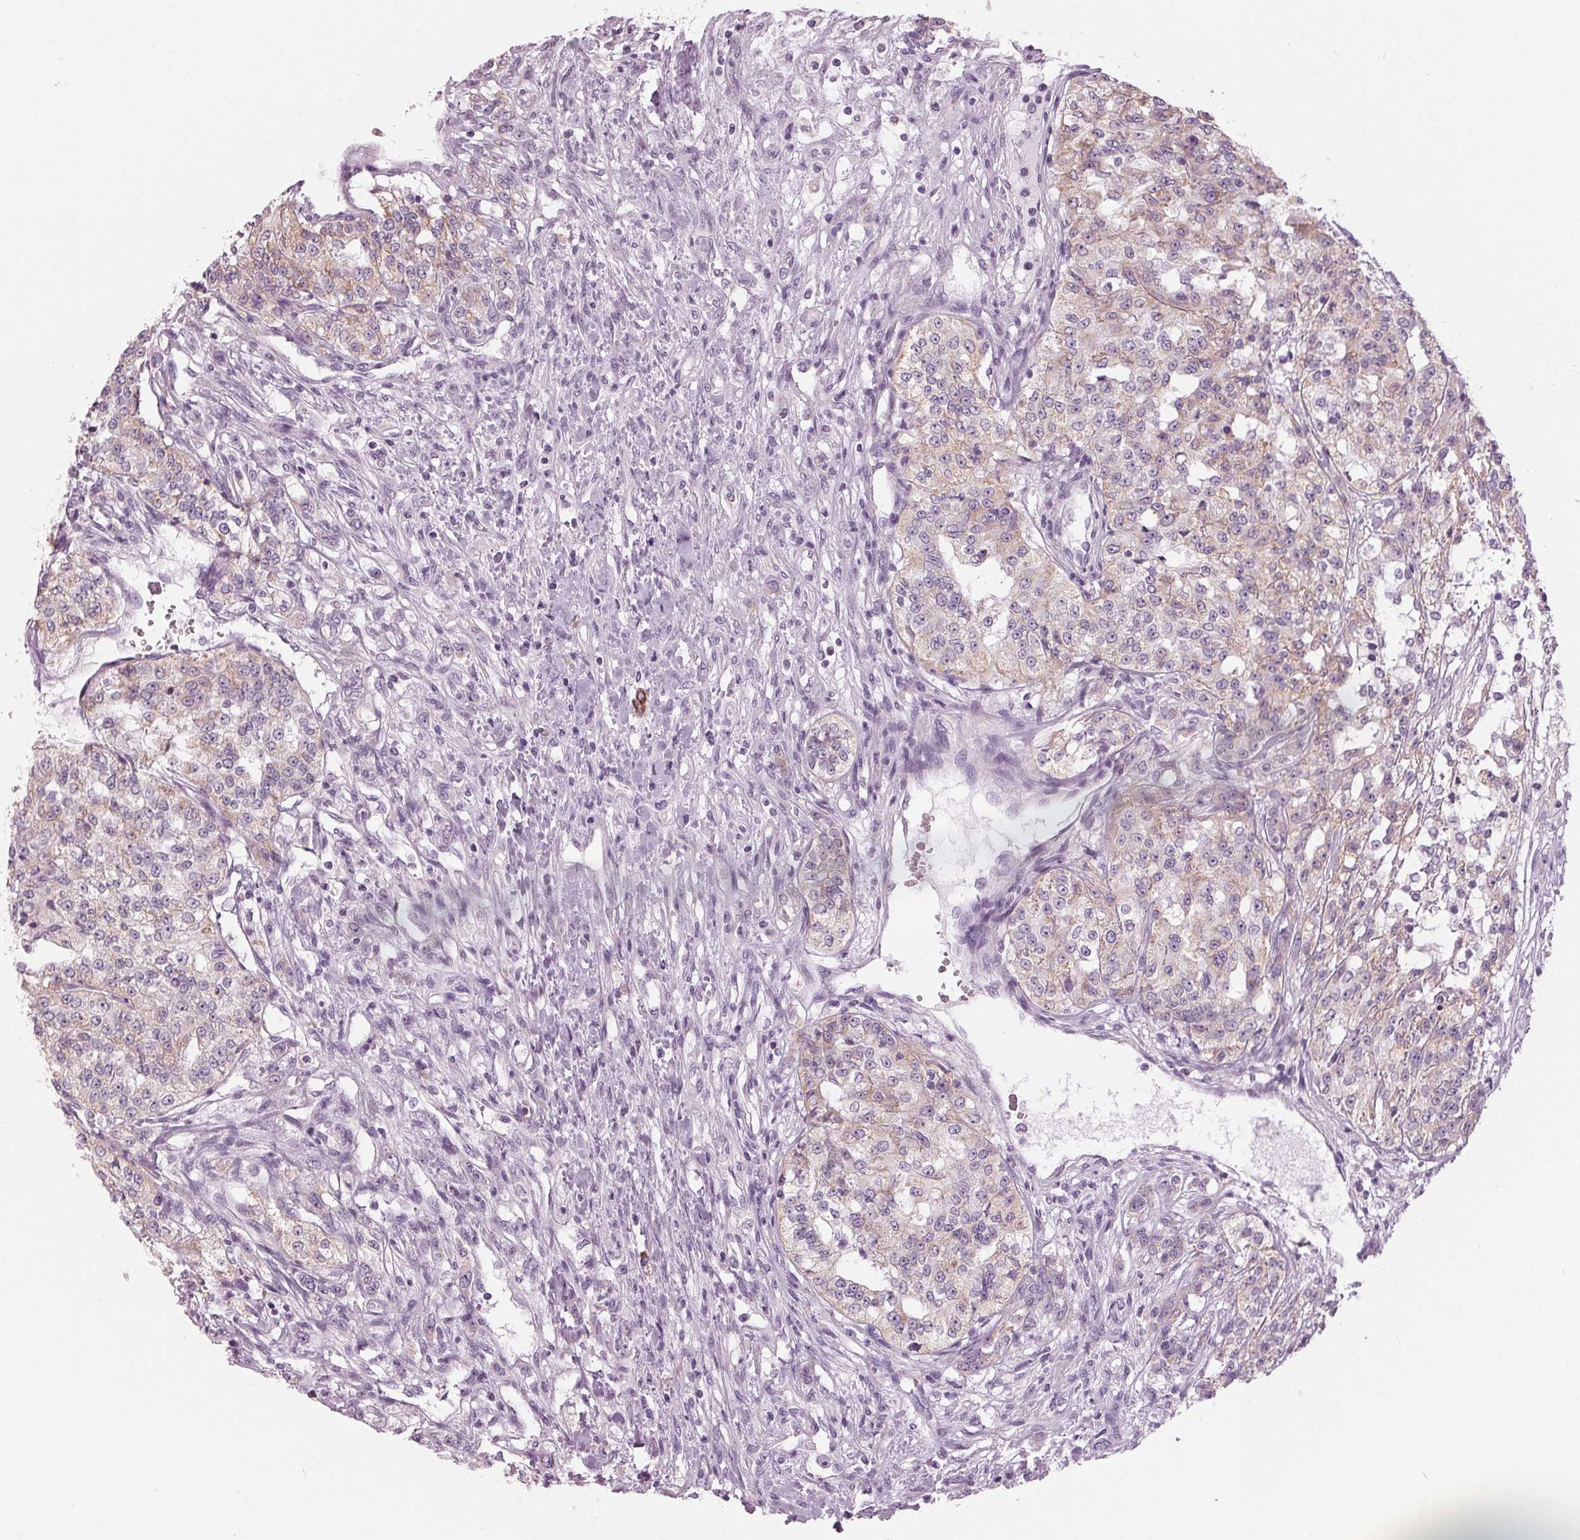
{"staining": {"intensity": "weak", "quantity": "<25%", "location": "cytoplasmic/membranous"}, "tissue": "renal cancer", "cell_type": "Tumor cells", "image_type": "cancer", "snomed": [{"axis": "morphology", "description": "Adenocarcinoma, NOS"}, {"axis": "topography", "description": "Kidney"}], "caption": "Immunohistochemistry (IHC) of human adenocarcinoma (renal) shows no positivity in tumor cells.", "gene": "SAMD4A", "patient": {"sex": "female", "age": 63}}